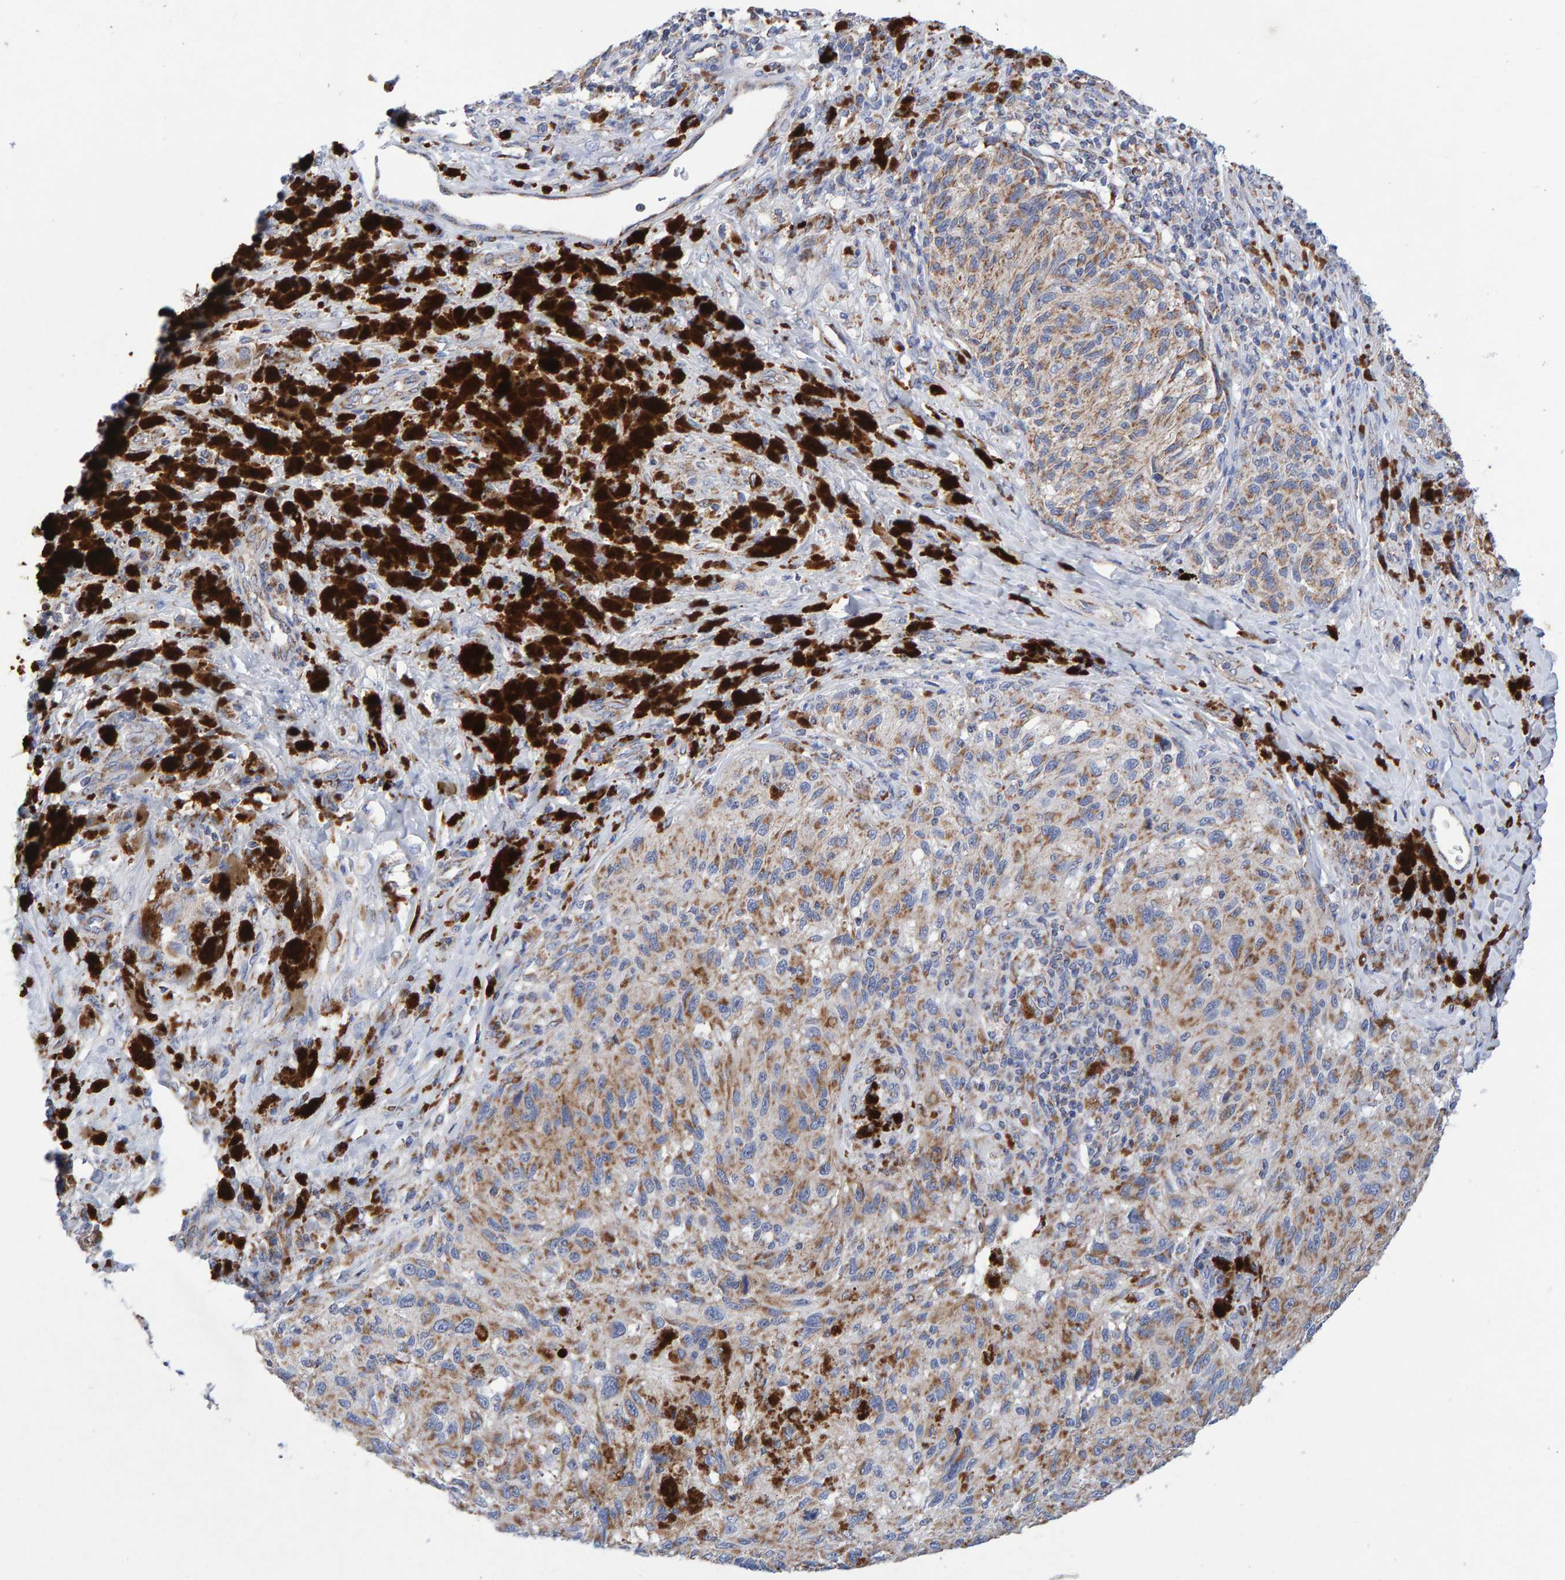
{"staining": {"intensity": "moderate", "quantity": ">75%", "location": "cytoplasmic/membranous"}, "tissue": "melanoma", "cell_type": "Tumor cells", "image_type": "cancer", "snomed": [{"axis": "morphology", "description": "Malignant melanoma, NOS"}, {"axis": "topography", "description": "Skin"}], "caption": "Immunohistochemistry (IHC) of melanoma reveals medium levels of moderate cytoplasmic/membranous expression in approximately >75% of tumor cells.", "gene": "EFR3A", "patient": {"sex": "female", "age": 73}}